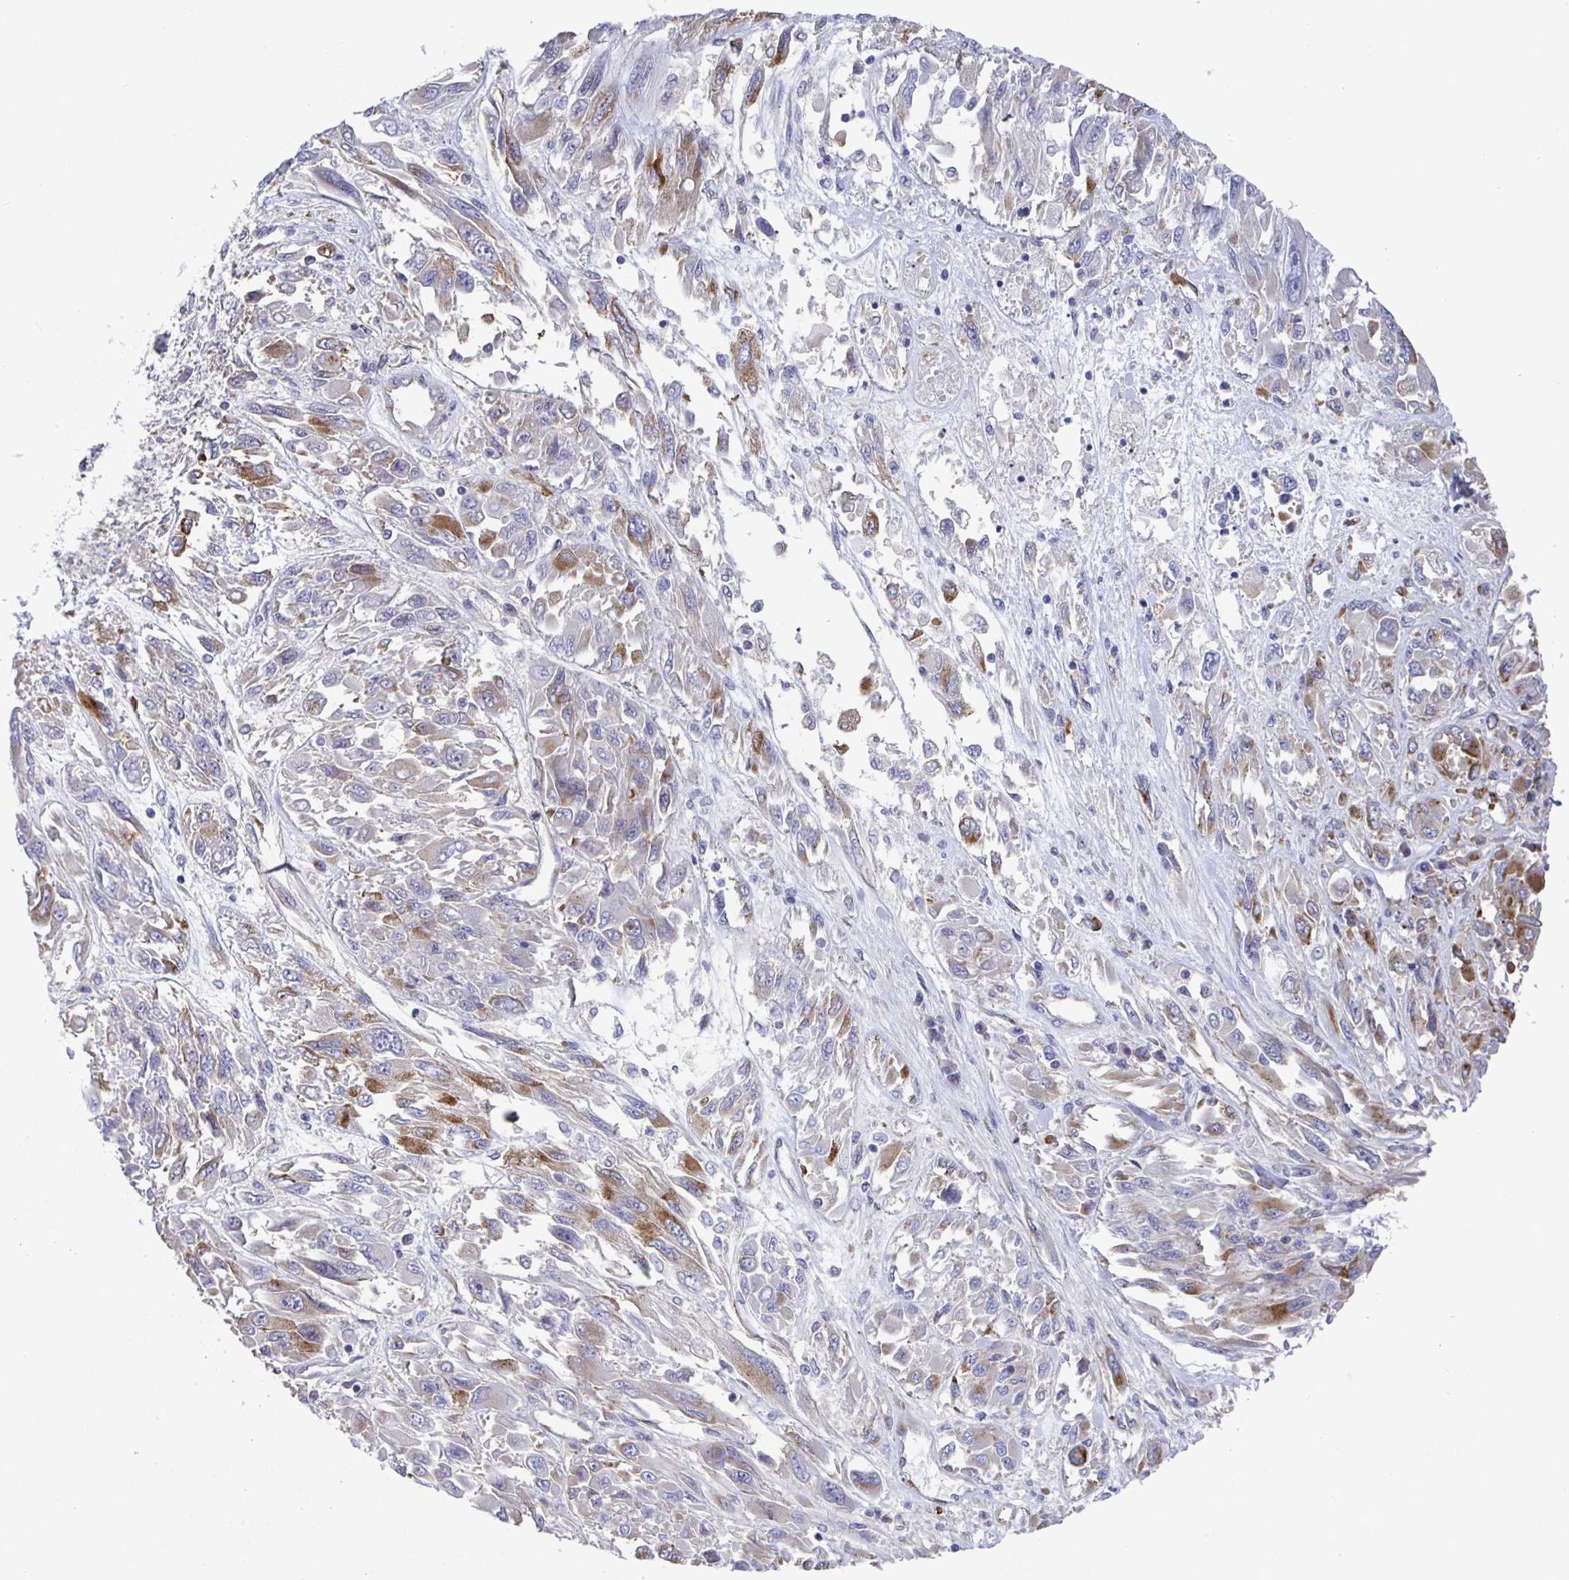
{"staining": {"intensity": "moderate", "quantity": "25%-75%", "location": "cytoplasmic/membranous"}, "tissue": "melanoma", "cell_type": "Tumor cells", "image_type": "cancer", "snomed": [{"axis": "morphology", "description": "Malignant melanoma, NOS"}, {"axis": "topography", "description": "Skin"}], "caption": "Melanoma stained for a protein reveals moderate cytoplasmic/membranous positivity in tumor cells.", "gene": "TAS2R39", "patient": {"sex": "female", "age": 91}}